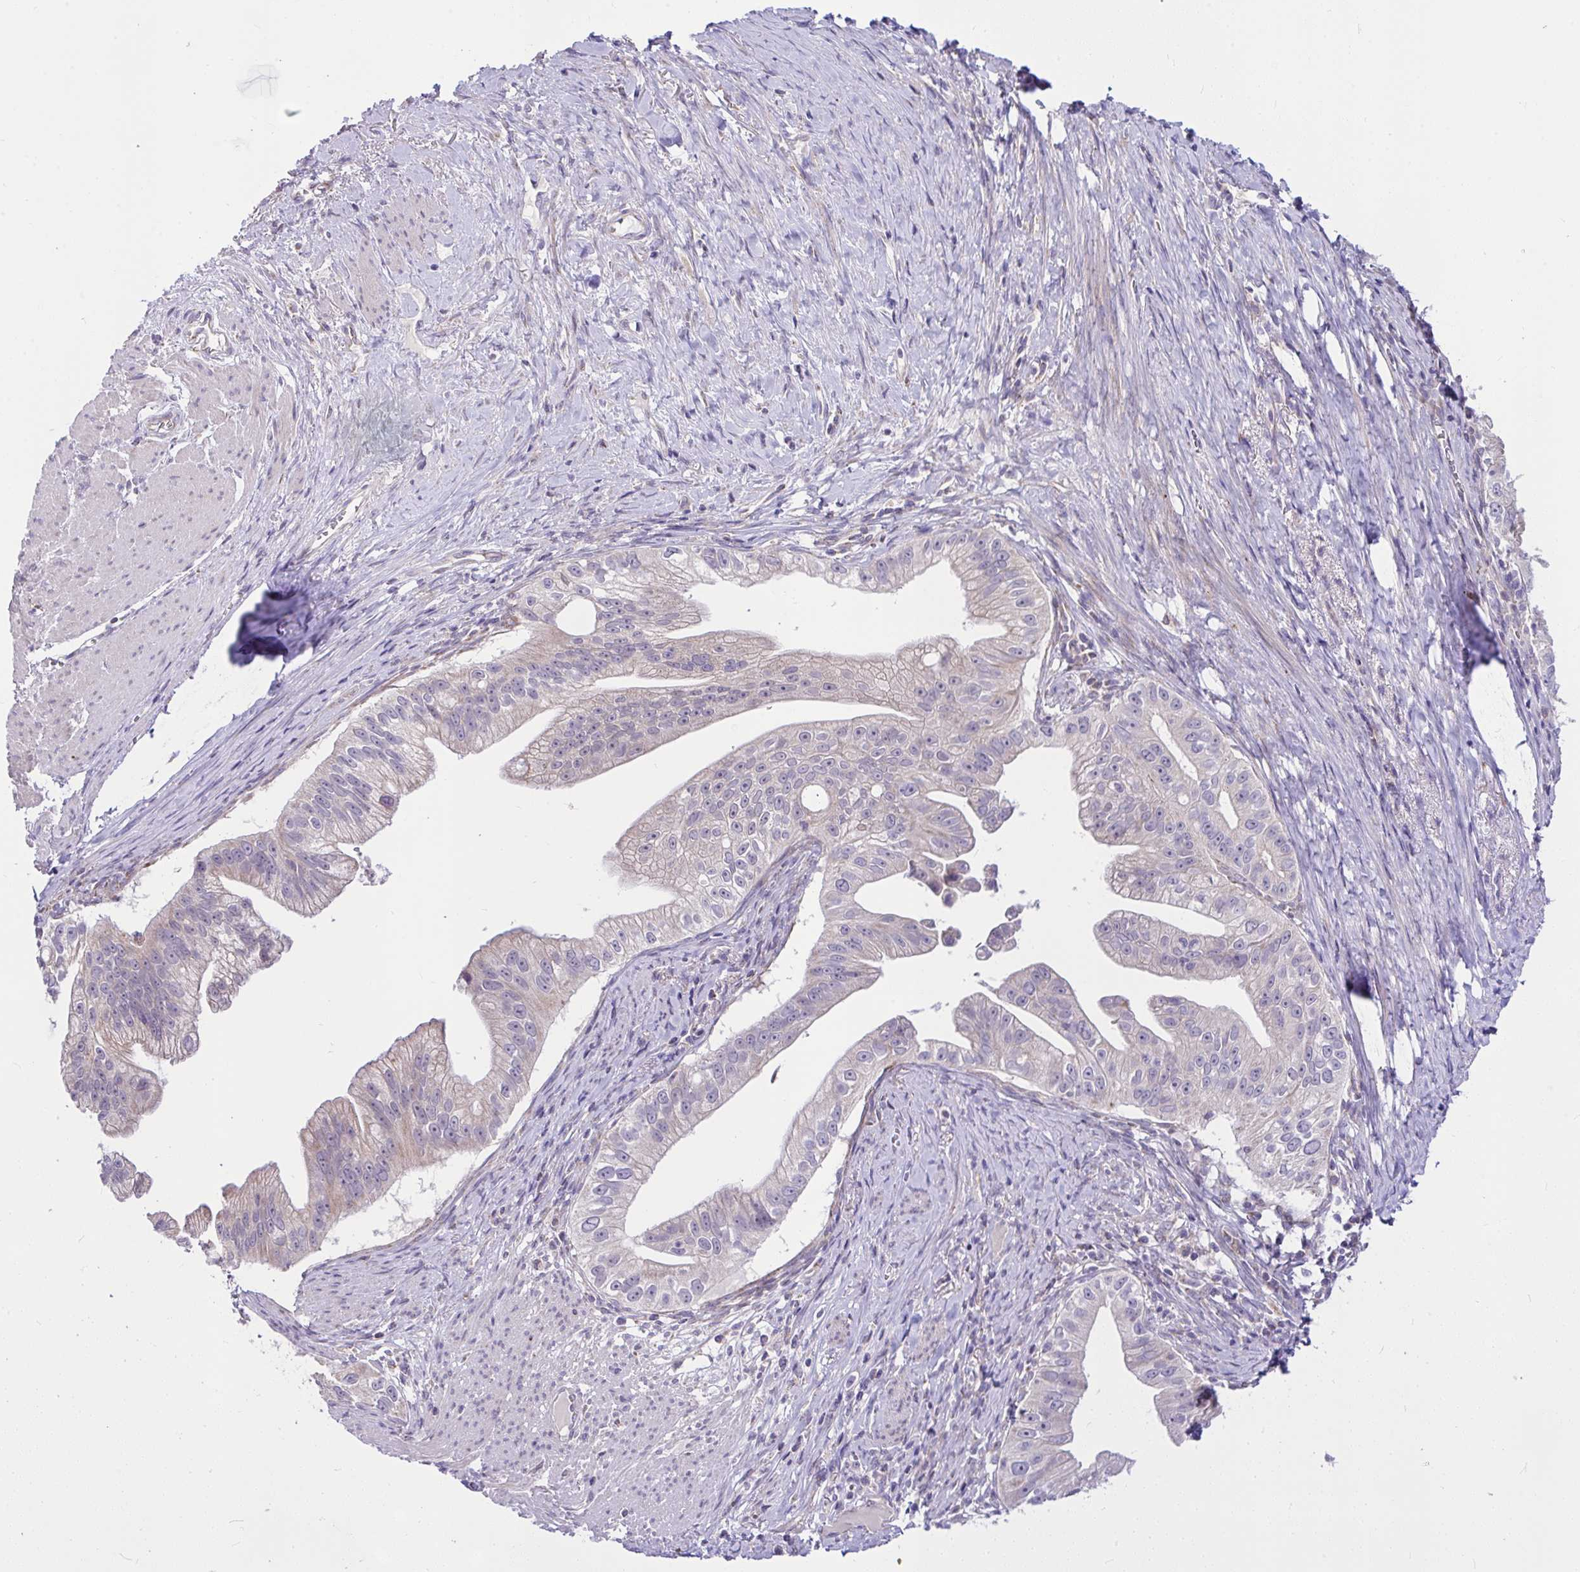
{"staining": {"intensity": "negative", "quantity": "none", "location": "none"}, "tissue": "pancreatic cancer", "cell_type": "Tumor cells", "image_type": "cancer", "snomed": [{"axis": "morphology", "description": "Adenocarcinoma, NOS"}, {"axis": "topography", "description": "Pancreas"}], "caption": "Tumor cells show no significant positivity in pancreatic adenocarcinoma.", "gene": "CEP63", "patient": {"sex": "male", "age": 70}}